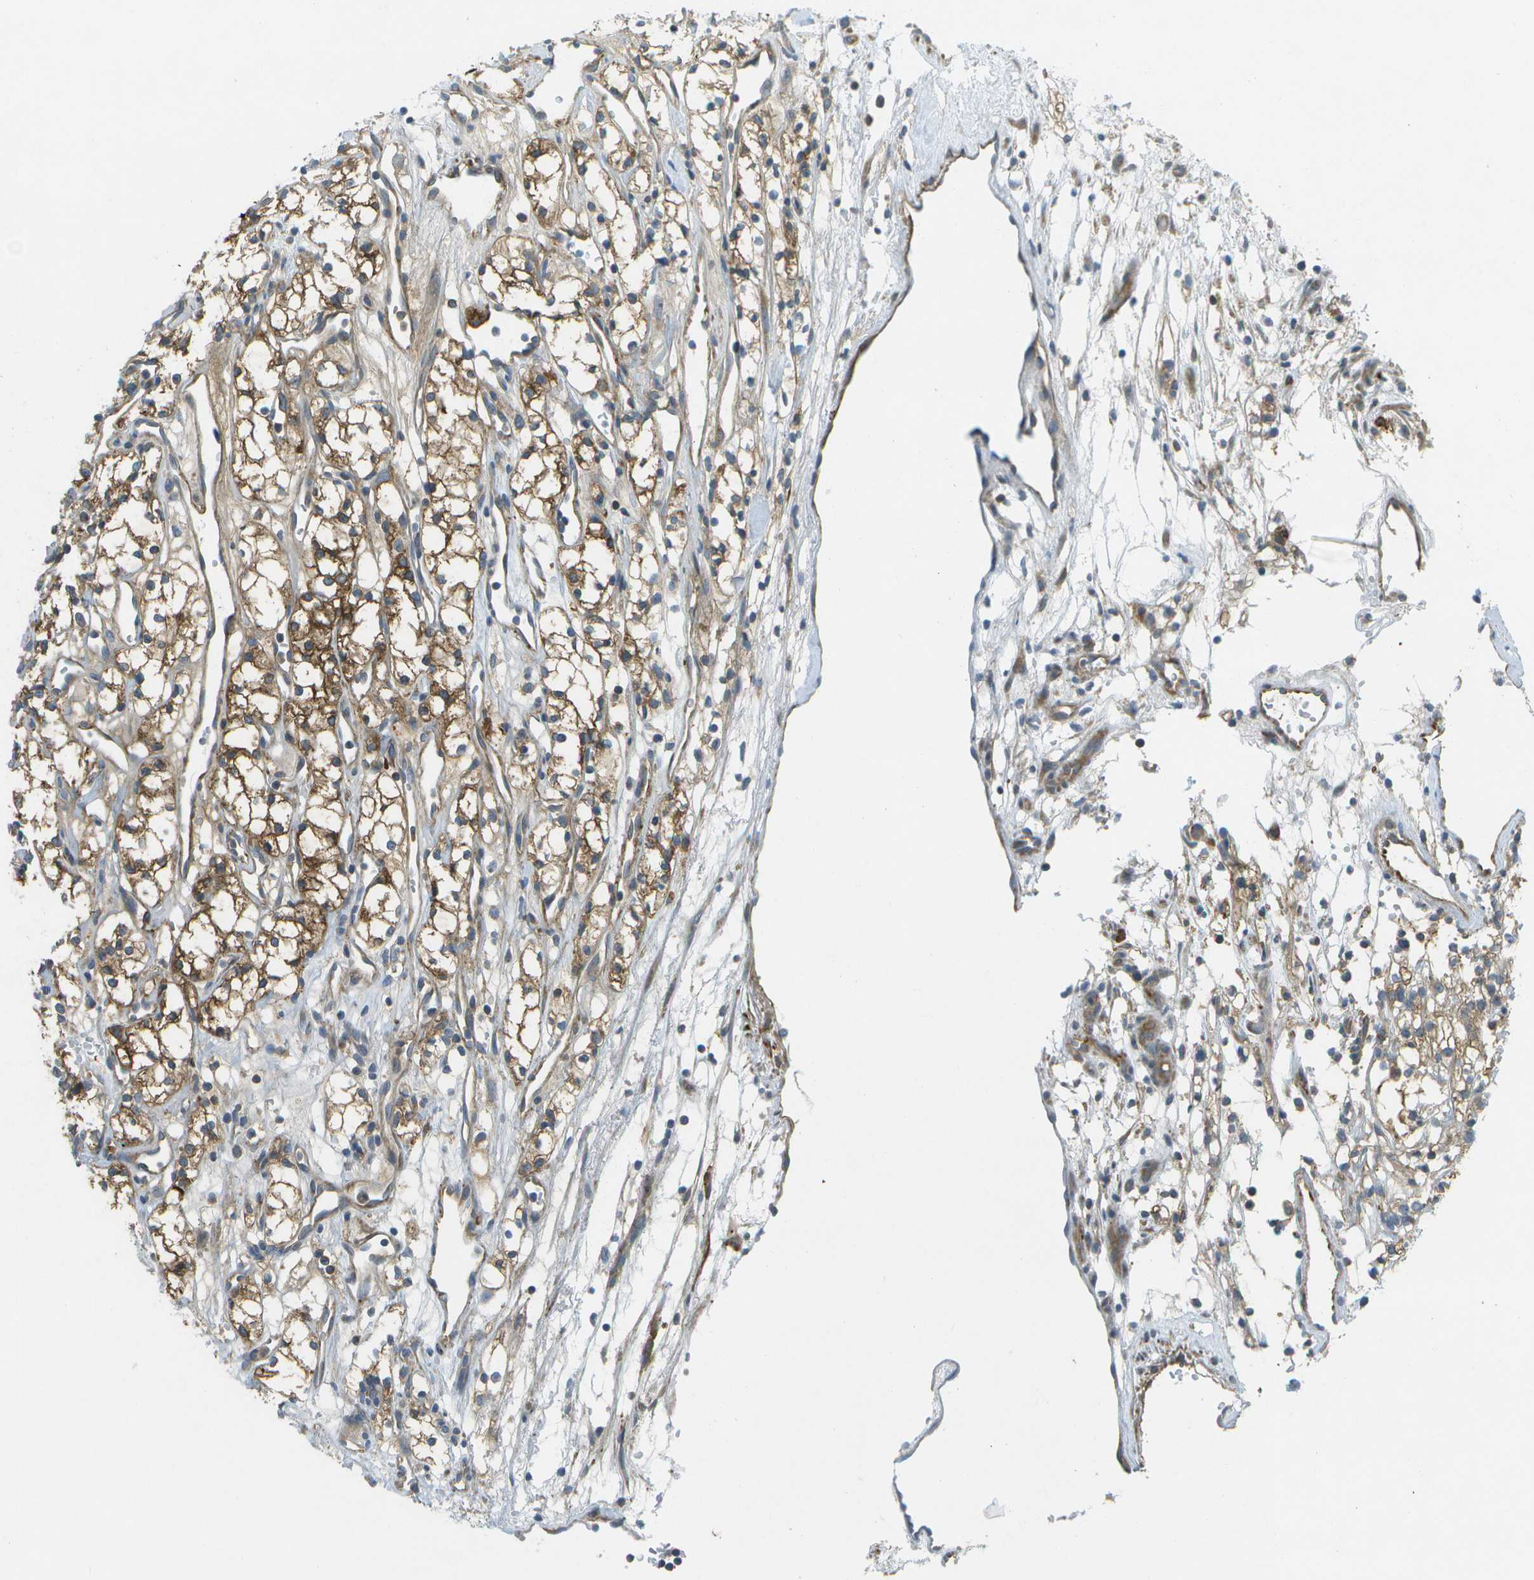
{"staining": {"intensity": "moderate", "quantity": ">75%", "location": "cytoplasmic/membranous"}, "tissue": "renal cancer", "cell_type": "Tumor cells", "image_type": "cancer", "snomed": [{"axis": "morphology", "description": "Adenocarcinoma, NOS"}, {"axis": "topography", "description": "Kidney"}], "caption": "Immunohistochemistry (IHC) micrograph of adenocarcinoma (renal) stained for a protein (brown), which shows medium levels of moderate cytoplasmic/membranous expression in about >75% of tumor cells.", "gene": "WNK2", "patient": {"sex": "male", "age": 59}}